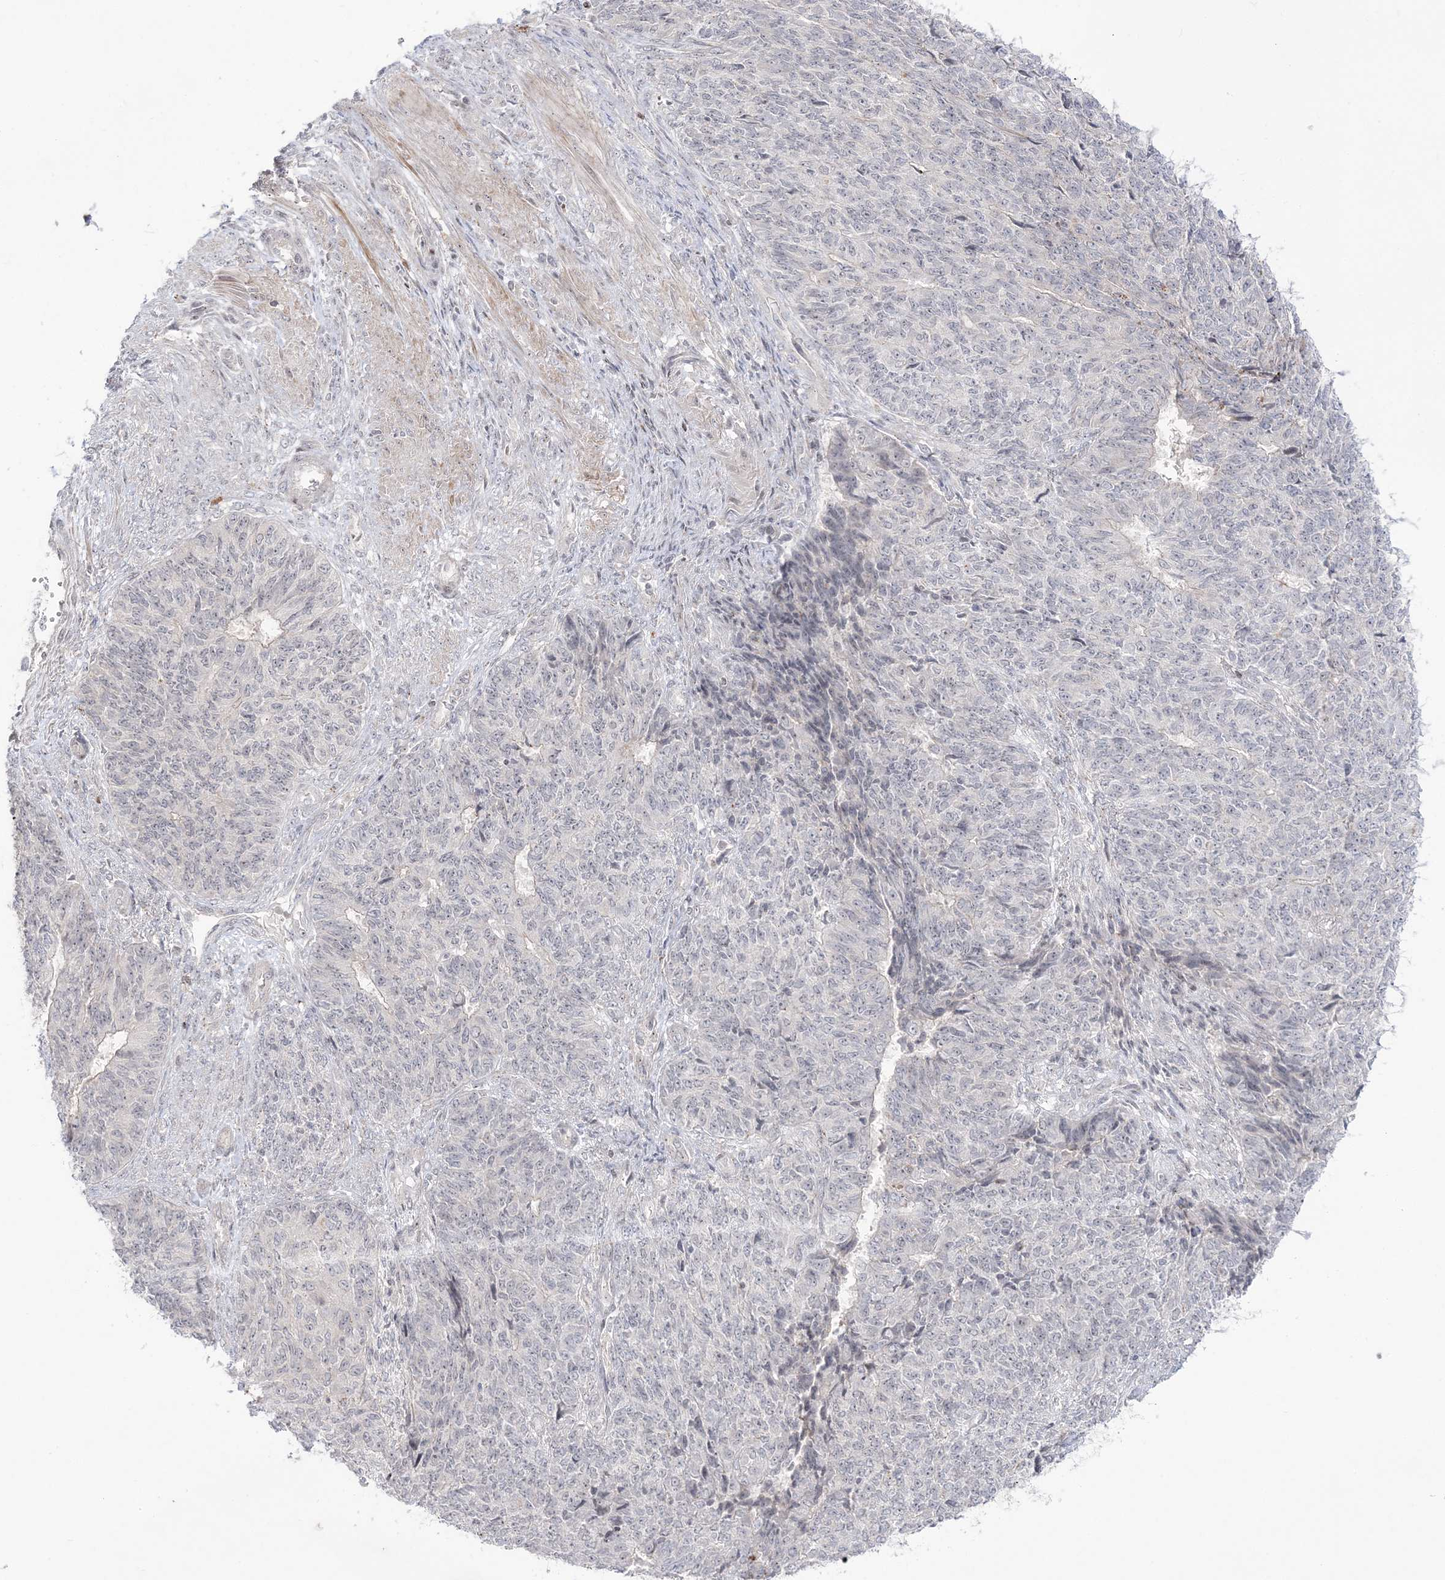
{"staining": {"intensity": "negative", "quantity": "none", "location": "none"}, "tissue": "endometrial cancer", "cell_type": "Tumor cells", "image_type": "cancer", "snomed": [{"axis": "morphology", "description": "Adenocarcinoma, NOS"}, {"axis": "topography", "description": "Endometrium"}], "caption": "A micrograph of human endometrial cancer (adenocarcinoma) is negative for staining in tumor cells.", "gene": "SH3BP4", "patient": {"sex": "female", "age": 32}}